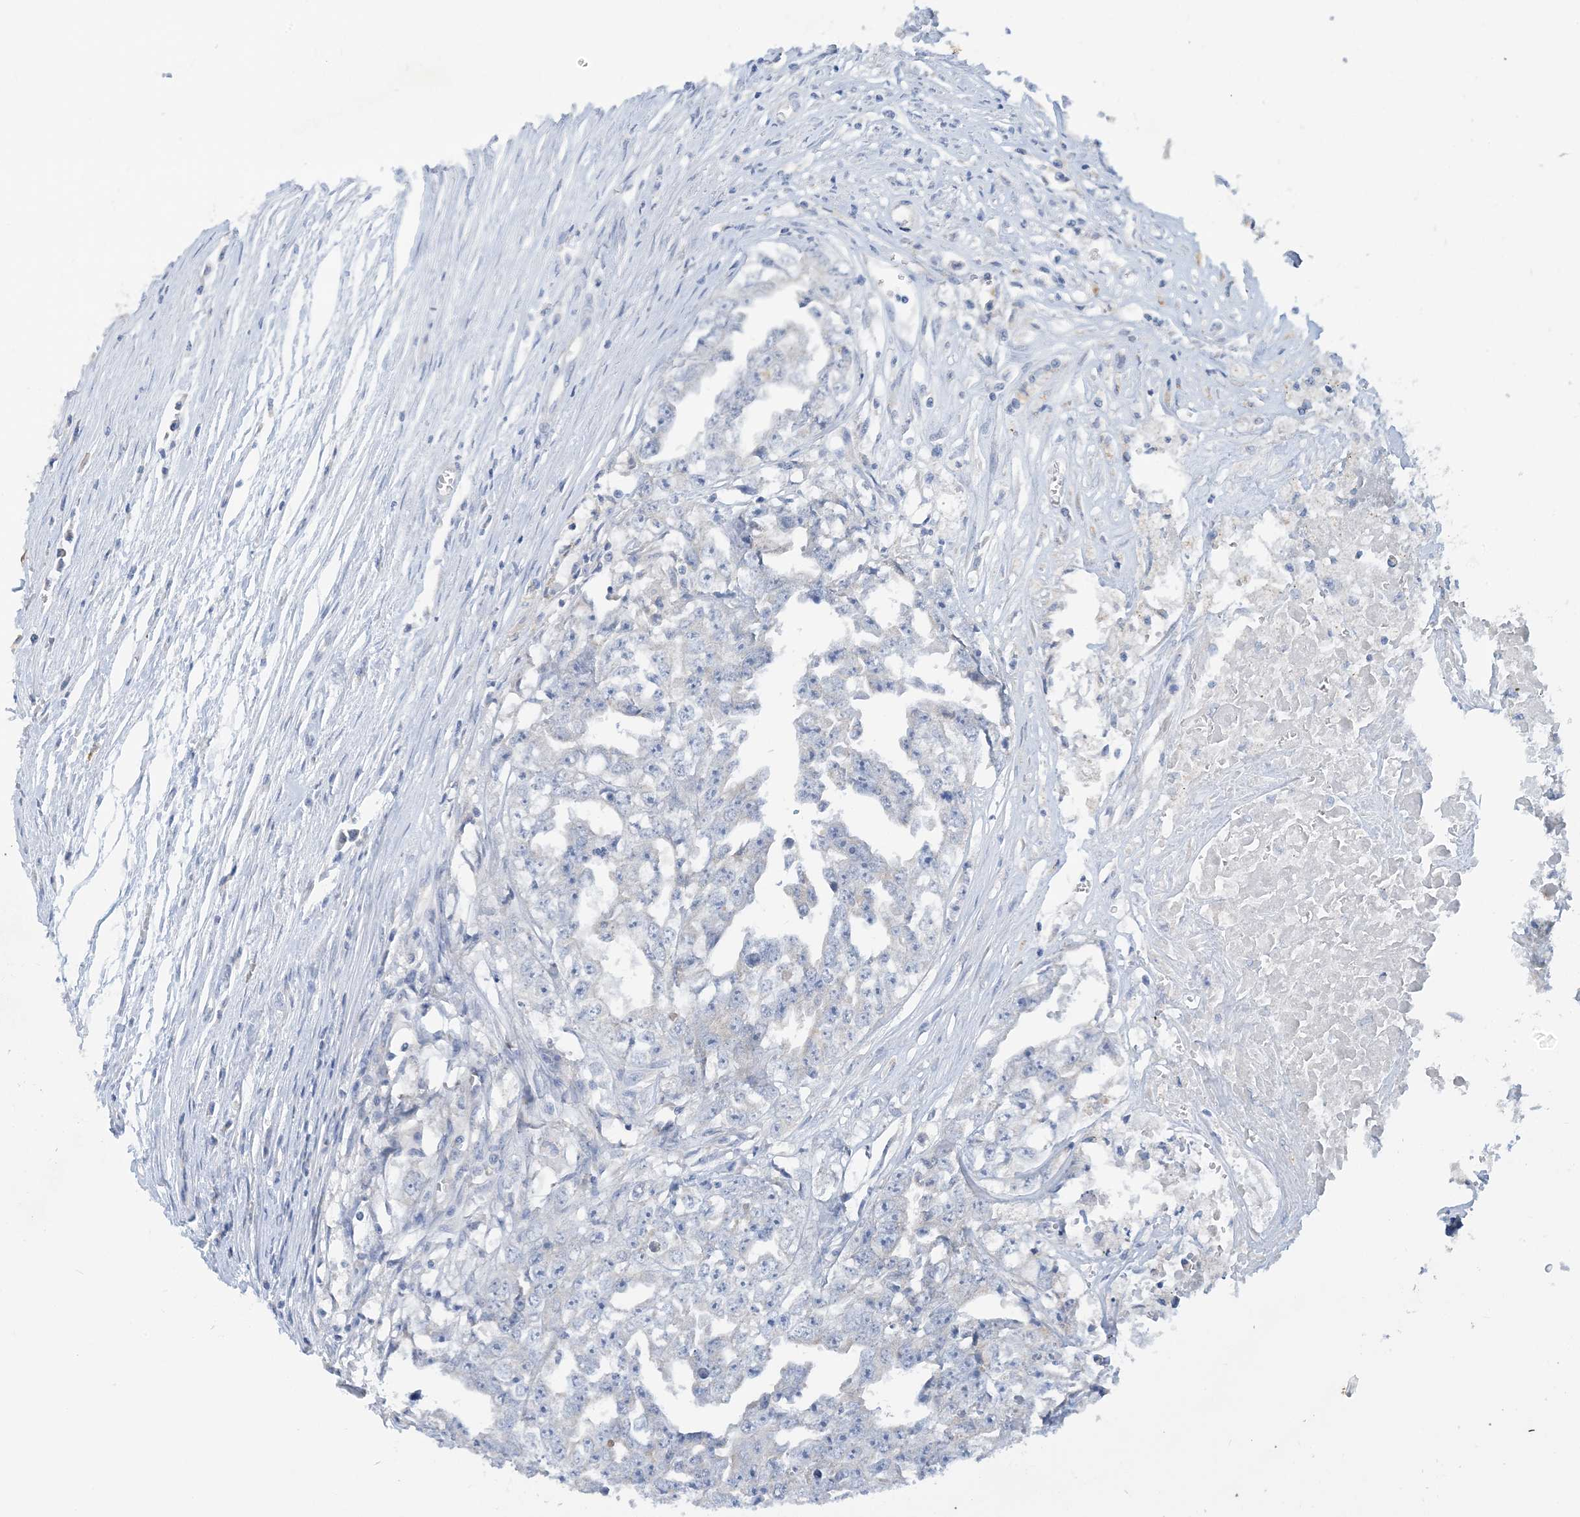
{"staining": {"intensity": "negative", "quantity": "none", "location": "none"}, "tissue": "testis cancer", "cell_type": "Tumor cells", "image_type": "cancer", "snomed": [{"axis": "morphology", "description": "Seminoma, NOS"}, {"axis": "morphology", "description": "Carcinoma, Embryonal, NOS"}, {"axis": "topography", "description": "Testis"}], "caption": "Immunohistochemistry (IHC) of testis cancer displays no expression in tumor cells.", "gene": "ZCCHC18", "patient": {"sex": "male", "age": 43}}